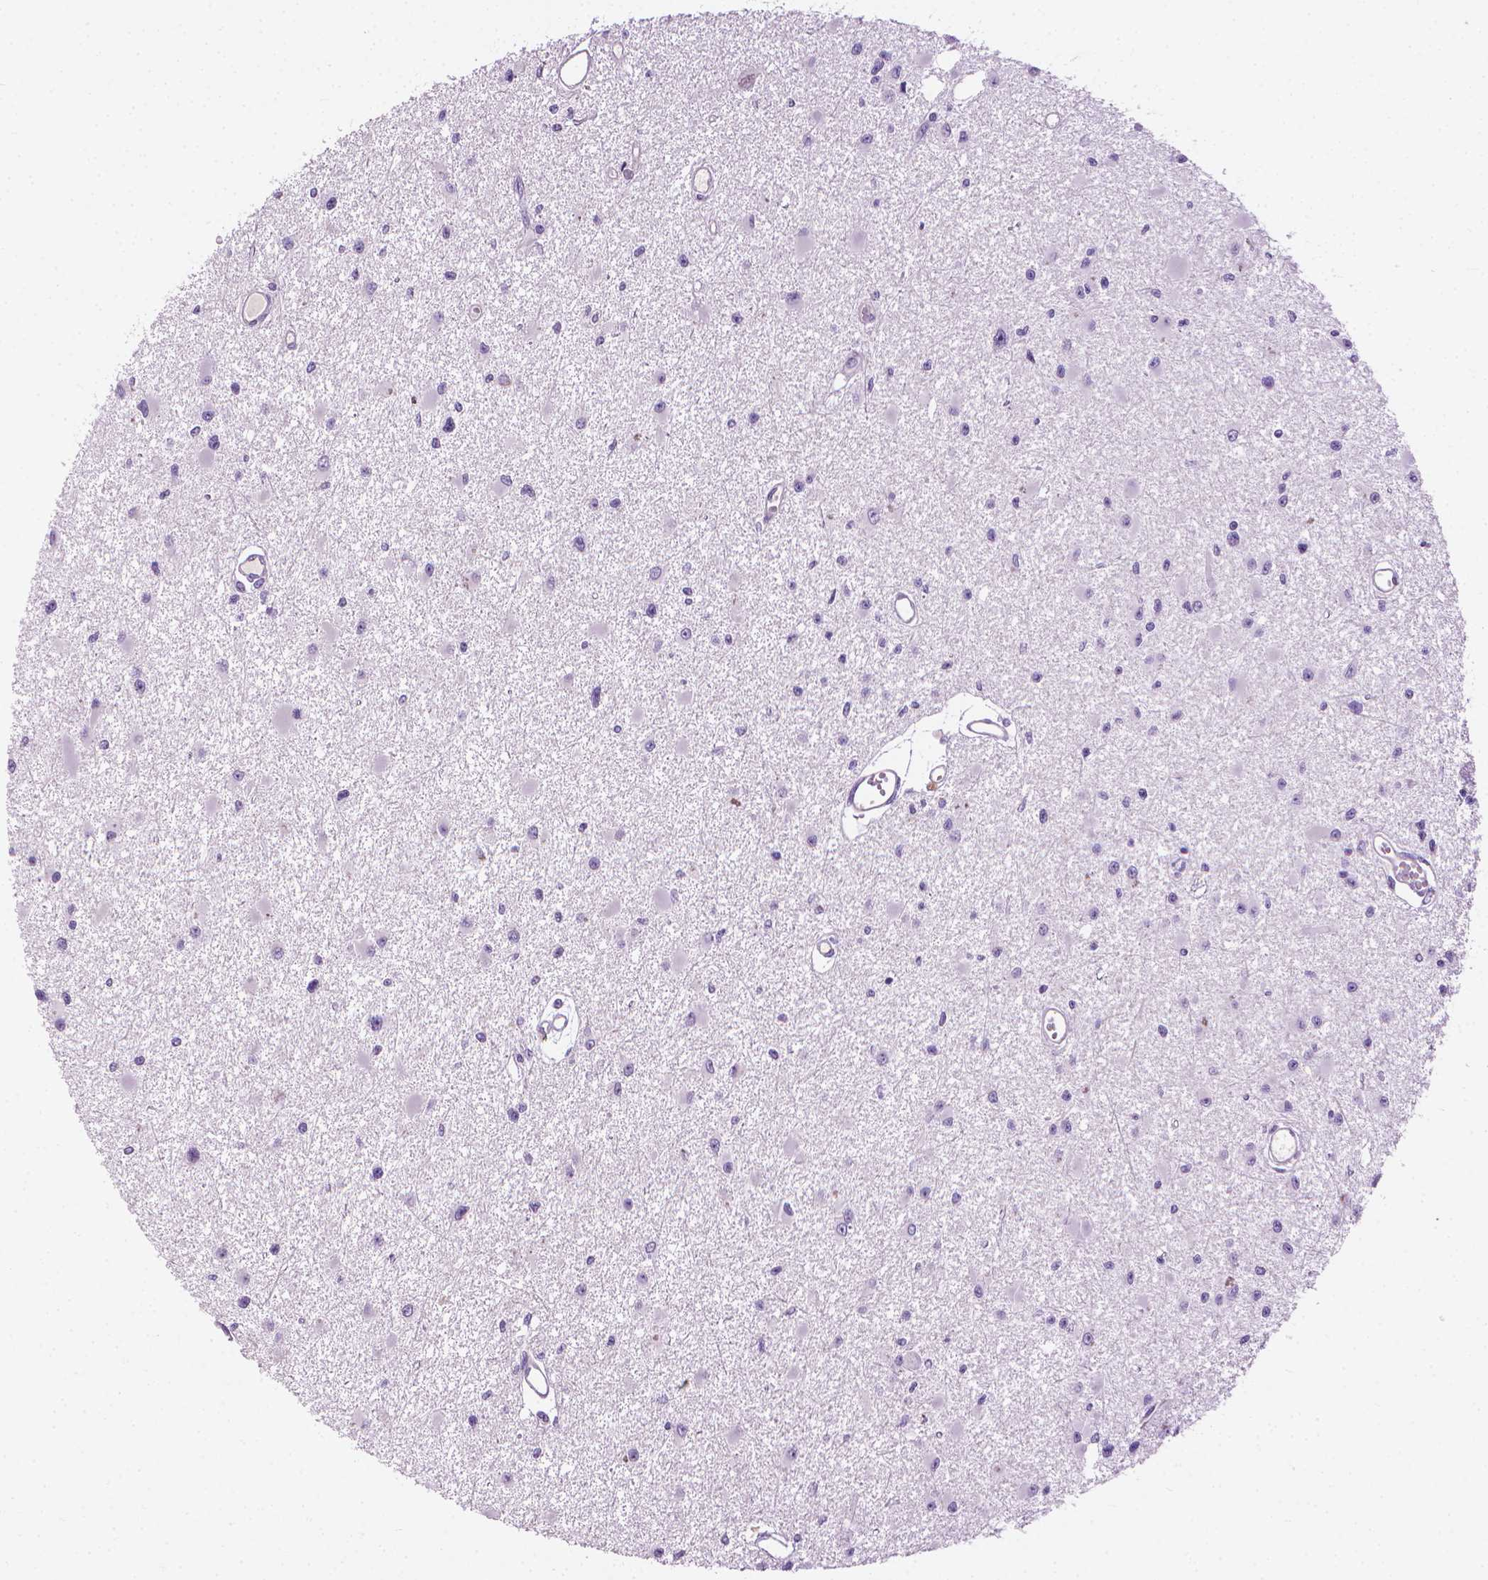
{"staining": {"intensity": "negative", "quantity": "none", "location": "none"}, "tissue": "glioma", "cell_type": "Tumor cells", "image_type": "cancer", "snomed": [{"axis": "morphology", "description": "Glioma, malignant, High grade"}, {"axis": "topography", "description": "Brain"}], "caption": "Glioma was stained to show a protein in brown. There is no significant positivity in tumor cells.", "gene": "KRT73", "patient": {"sex": "male", "age": 54}}